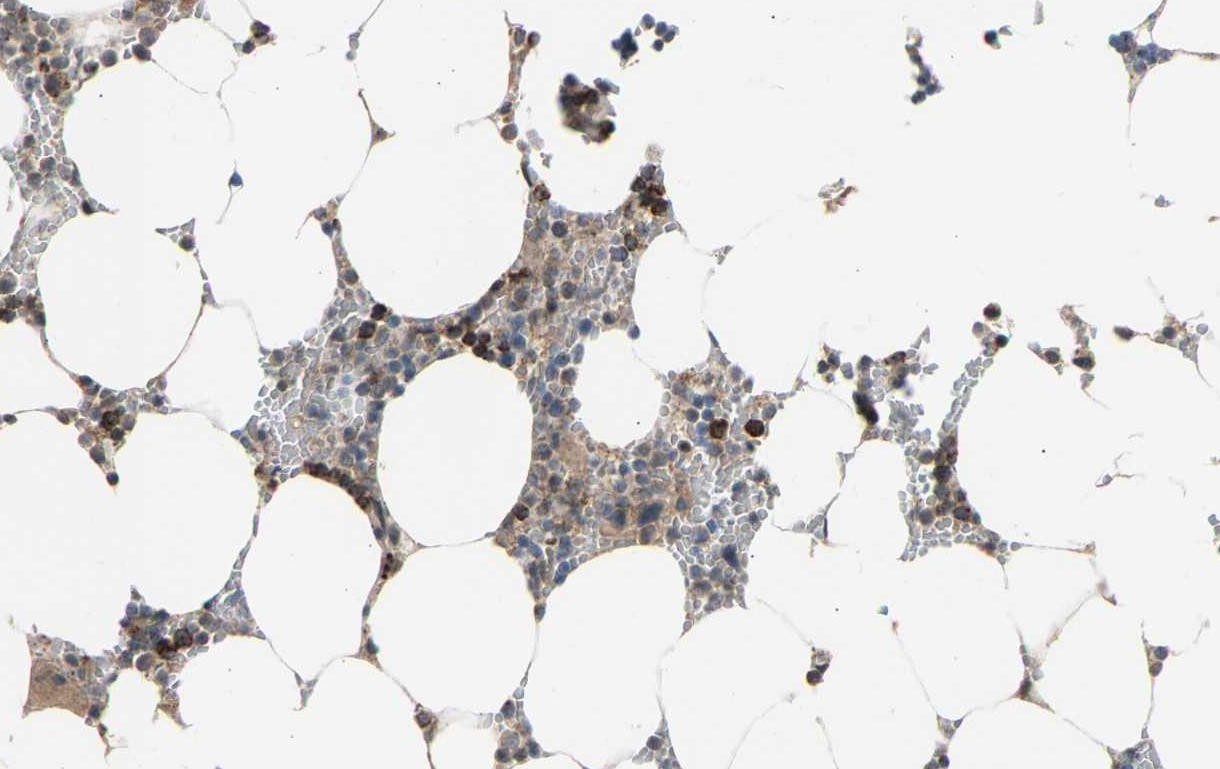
{"staining": {"intensity": "moderate", "quantity": "25%-75%", "location": "cytoplasmic/membranous"}, "tissue": "bone marrow", "cell_type": "Hematopoietic cells", "image_type": "normal", "snomed": [{"axis": "morphology", "description": "Normal tissue, NOS"}, {"axis": "topography", "description": "Bone marrow"}], "caption": "Unremarkable bone marrow was stained to show a protein in brown. There is medium levels of moderate cytoplasmic/membranous staining in approximately 25%-75% of hematopoietic cells. (IHC, brightfield microscopy, high magnification).", "gene": "SLIRP", "patient": {"sex": "male", "age": 70}}